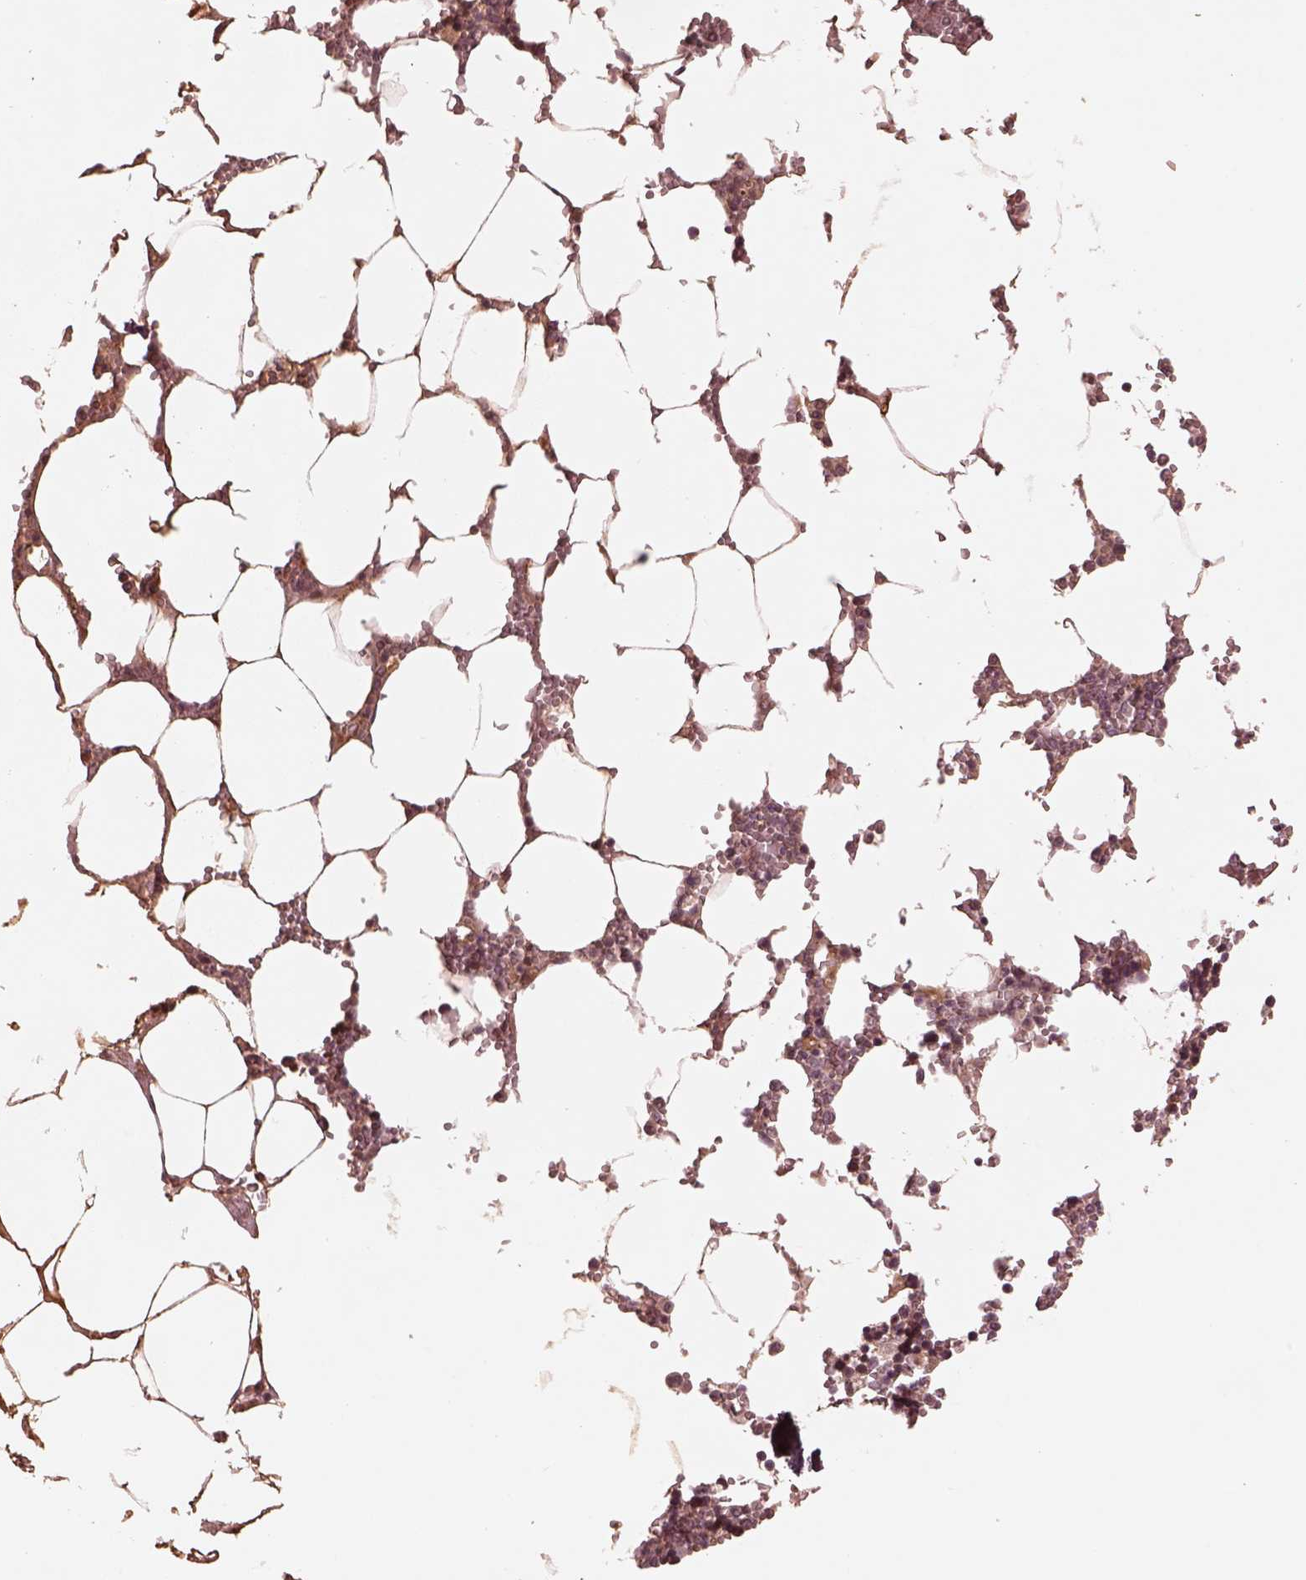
{"staining": {"intensity": "weak", "quantity": ">75%", "location": "cytoplasmic/membranous"}, "tissue": "bone marrow", "cell_type": "Hematopoietic cells", "image_type": "normal", "snomed": [{"axis": "morphology", "description": "Normal tissue, NOS"}, {"axis": "topography", "description": "Bone marrow"}], "caption": "This is a histology image of IHC staining of unremarkable bone marrow, which shows weak staining in the cytoplasmic/membranous of hematopoietic cells.", "gene": "TF", "patient": {"sex": "male", "age": 54}}